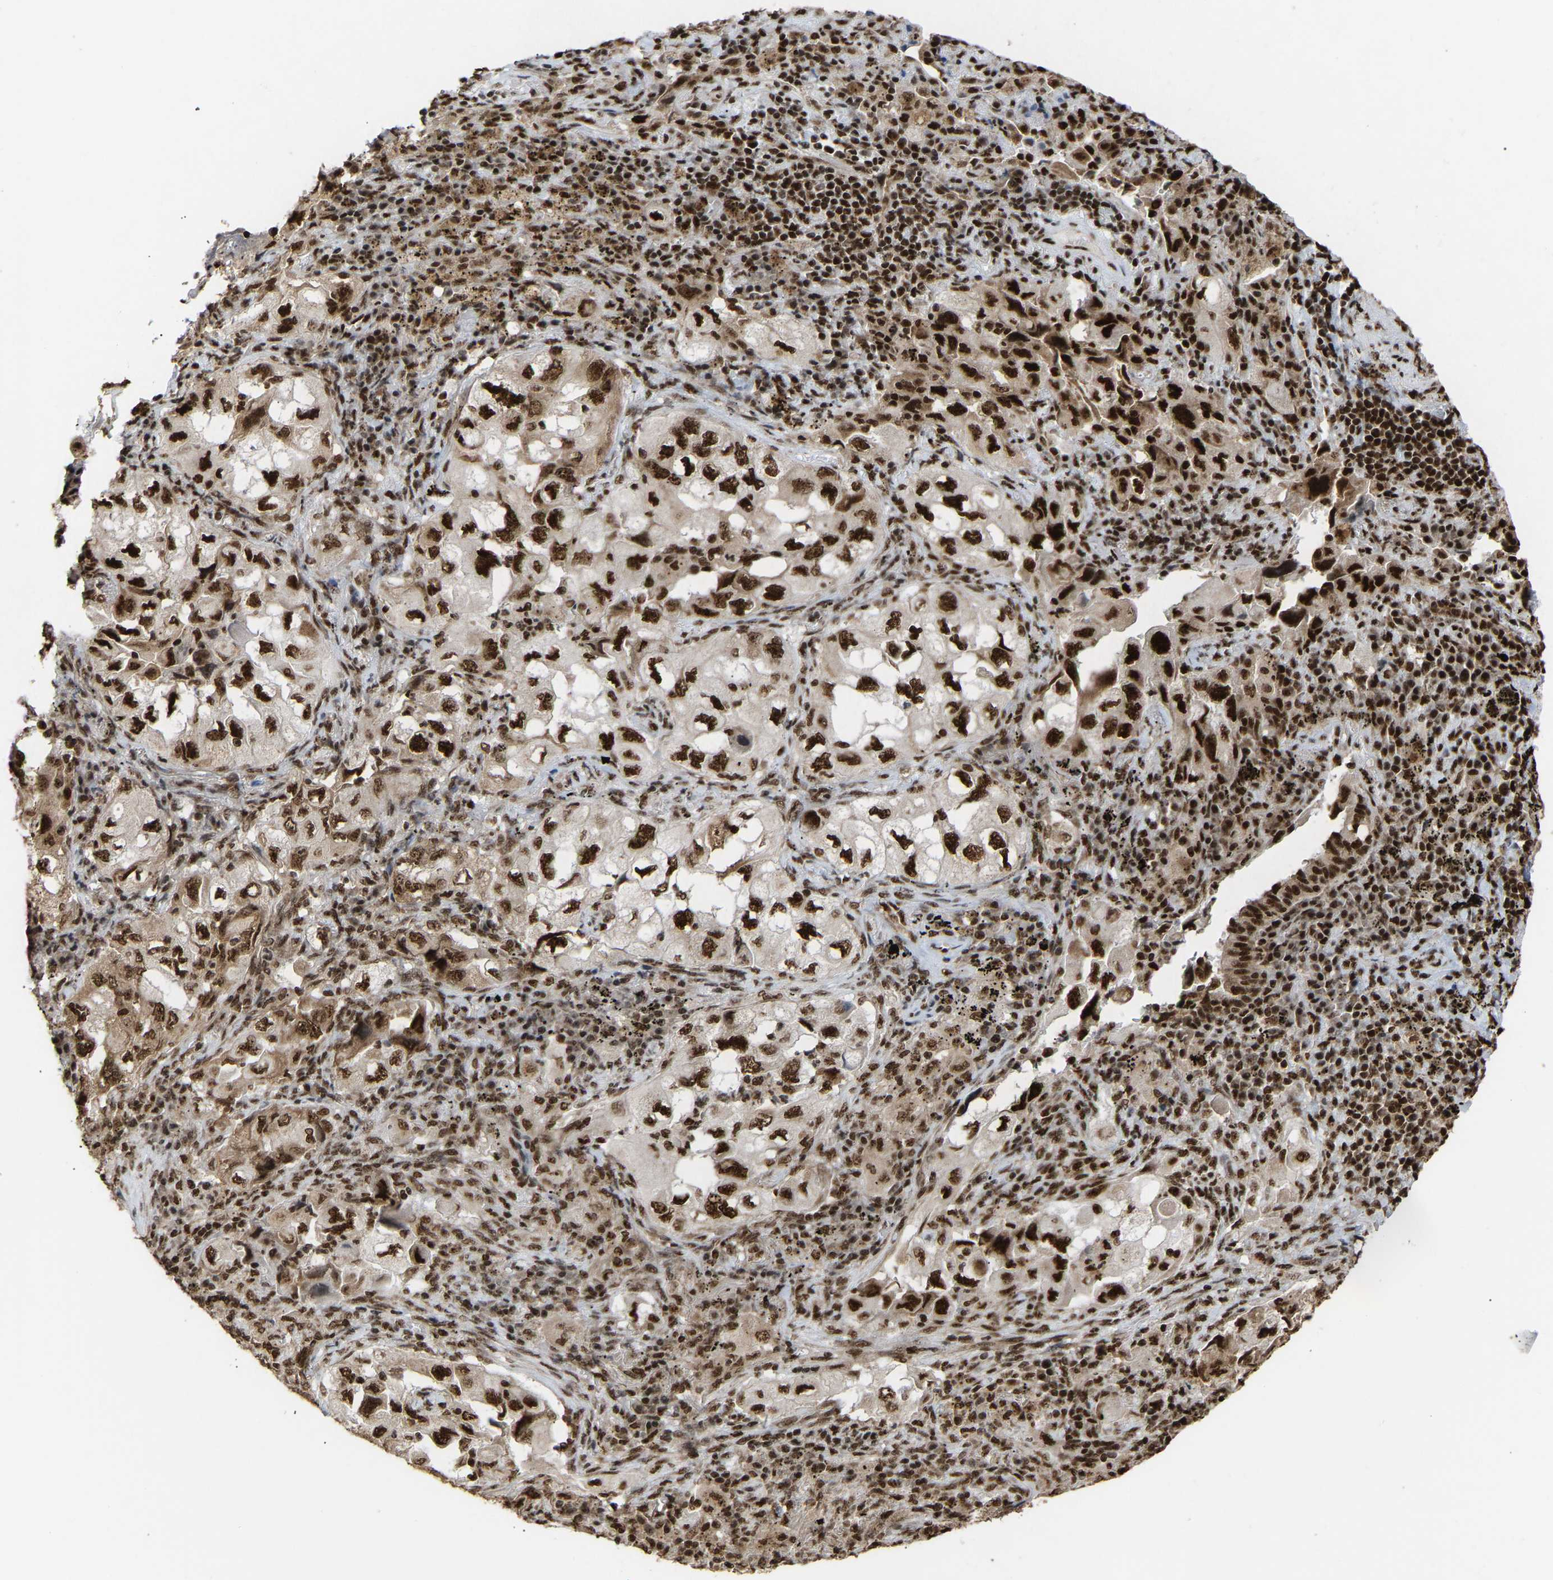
{"staining": {"intensity": "strong", "quantity": ">75%", "location": "nuclear"}, "tissue": "lung cancer", "cell_type": "Tumor cells", "image_type": "cancer", "snomed": [{"axis": "morphology", "description": "Adenocarcinoma, NOS"}, {"axis": "topography", "description": "Lung"}], "caption": "About >75% of tumor cells in human lung cancer (adenocarcinoma) reveal strong nuclear protein positivity as visualized by brown immunohistochemical staining.", "gene": "ALYREF", "patient": {"sex": "male", "age": 64}}